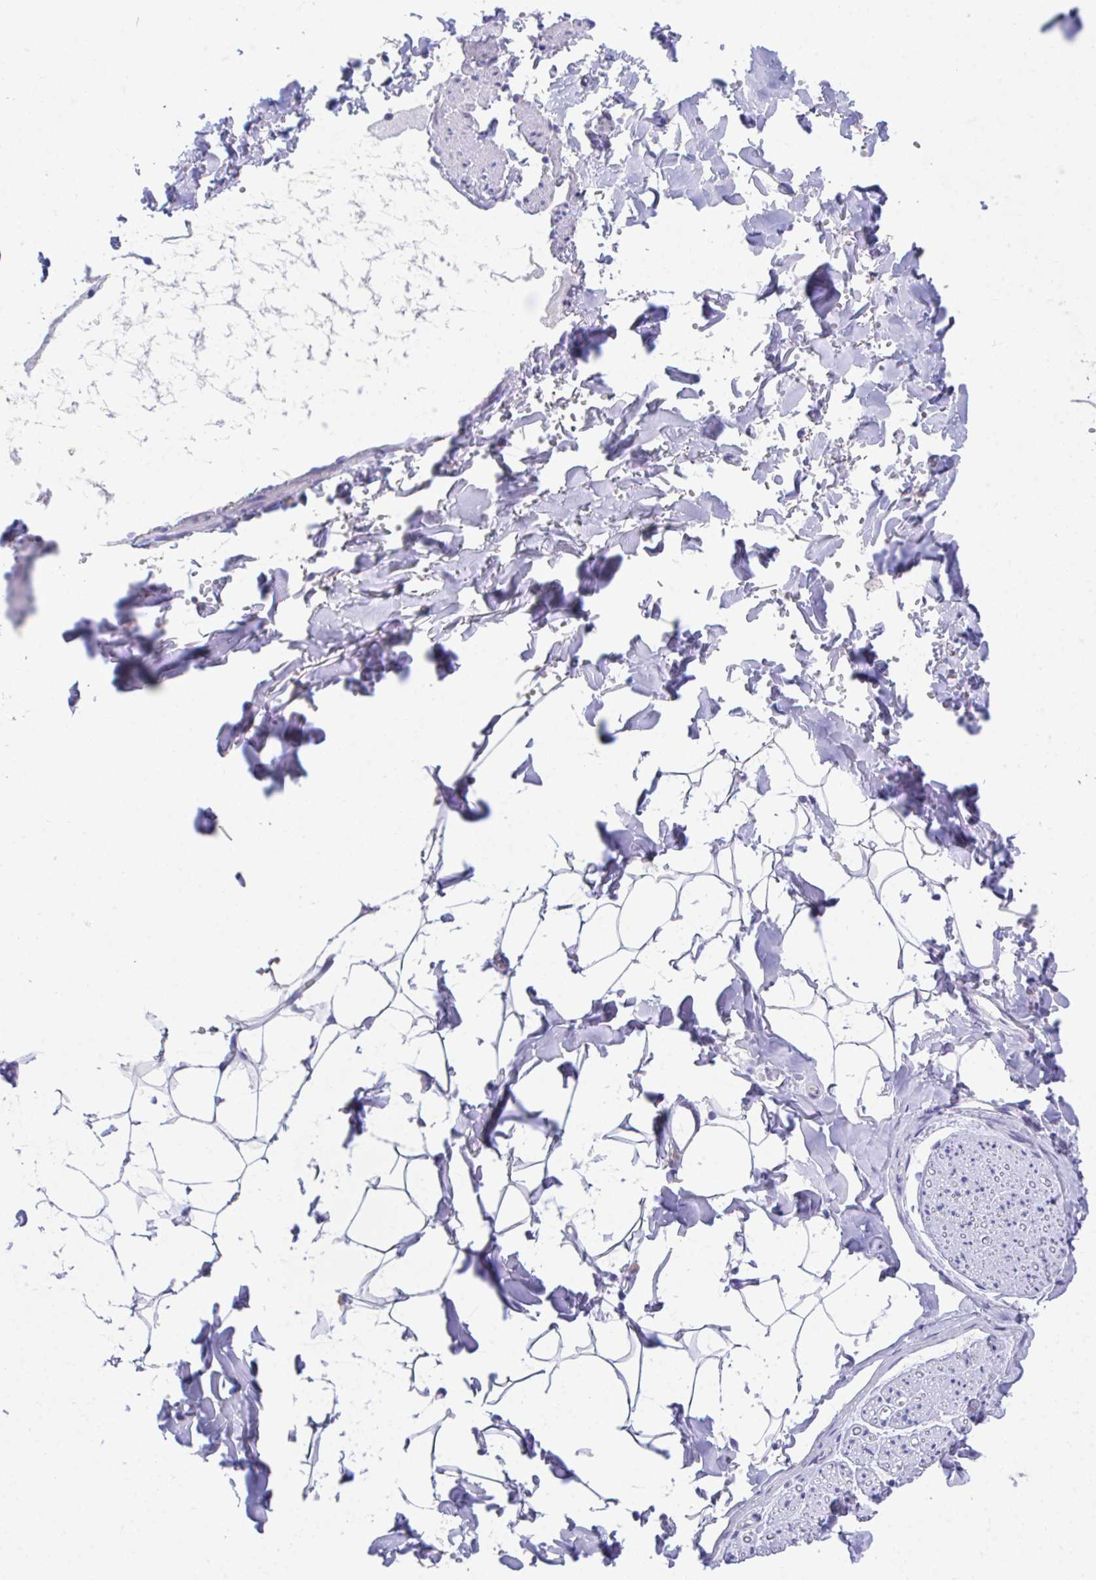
{"staining": {"intensity": "negative", "quantity": "none", "location": "none"}, "tissue": "adipose tissue", "cell_type": "Adipocytes", "image_type": "normal", "snomed": [{"axis": "morphology", "description": "Normal tissue, NOS"}, {"axis": "topography", "description": "Cartilage tissue"}, {"axis": "topography", "description": "Bronchus"}, {"axis": "topography", "description": "Peripheral nerve tissue"}], "caption": "This photomicrograph is of normal adipose tissue stained with IHC to label a protein in brown with the nuclei are counter-stained blue. There is no positivity in adipocytes.", "gene": "HOXB4", "patient": {"sex": "female", "age": 59}}